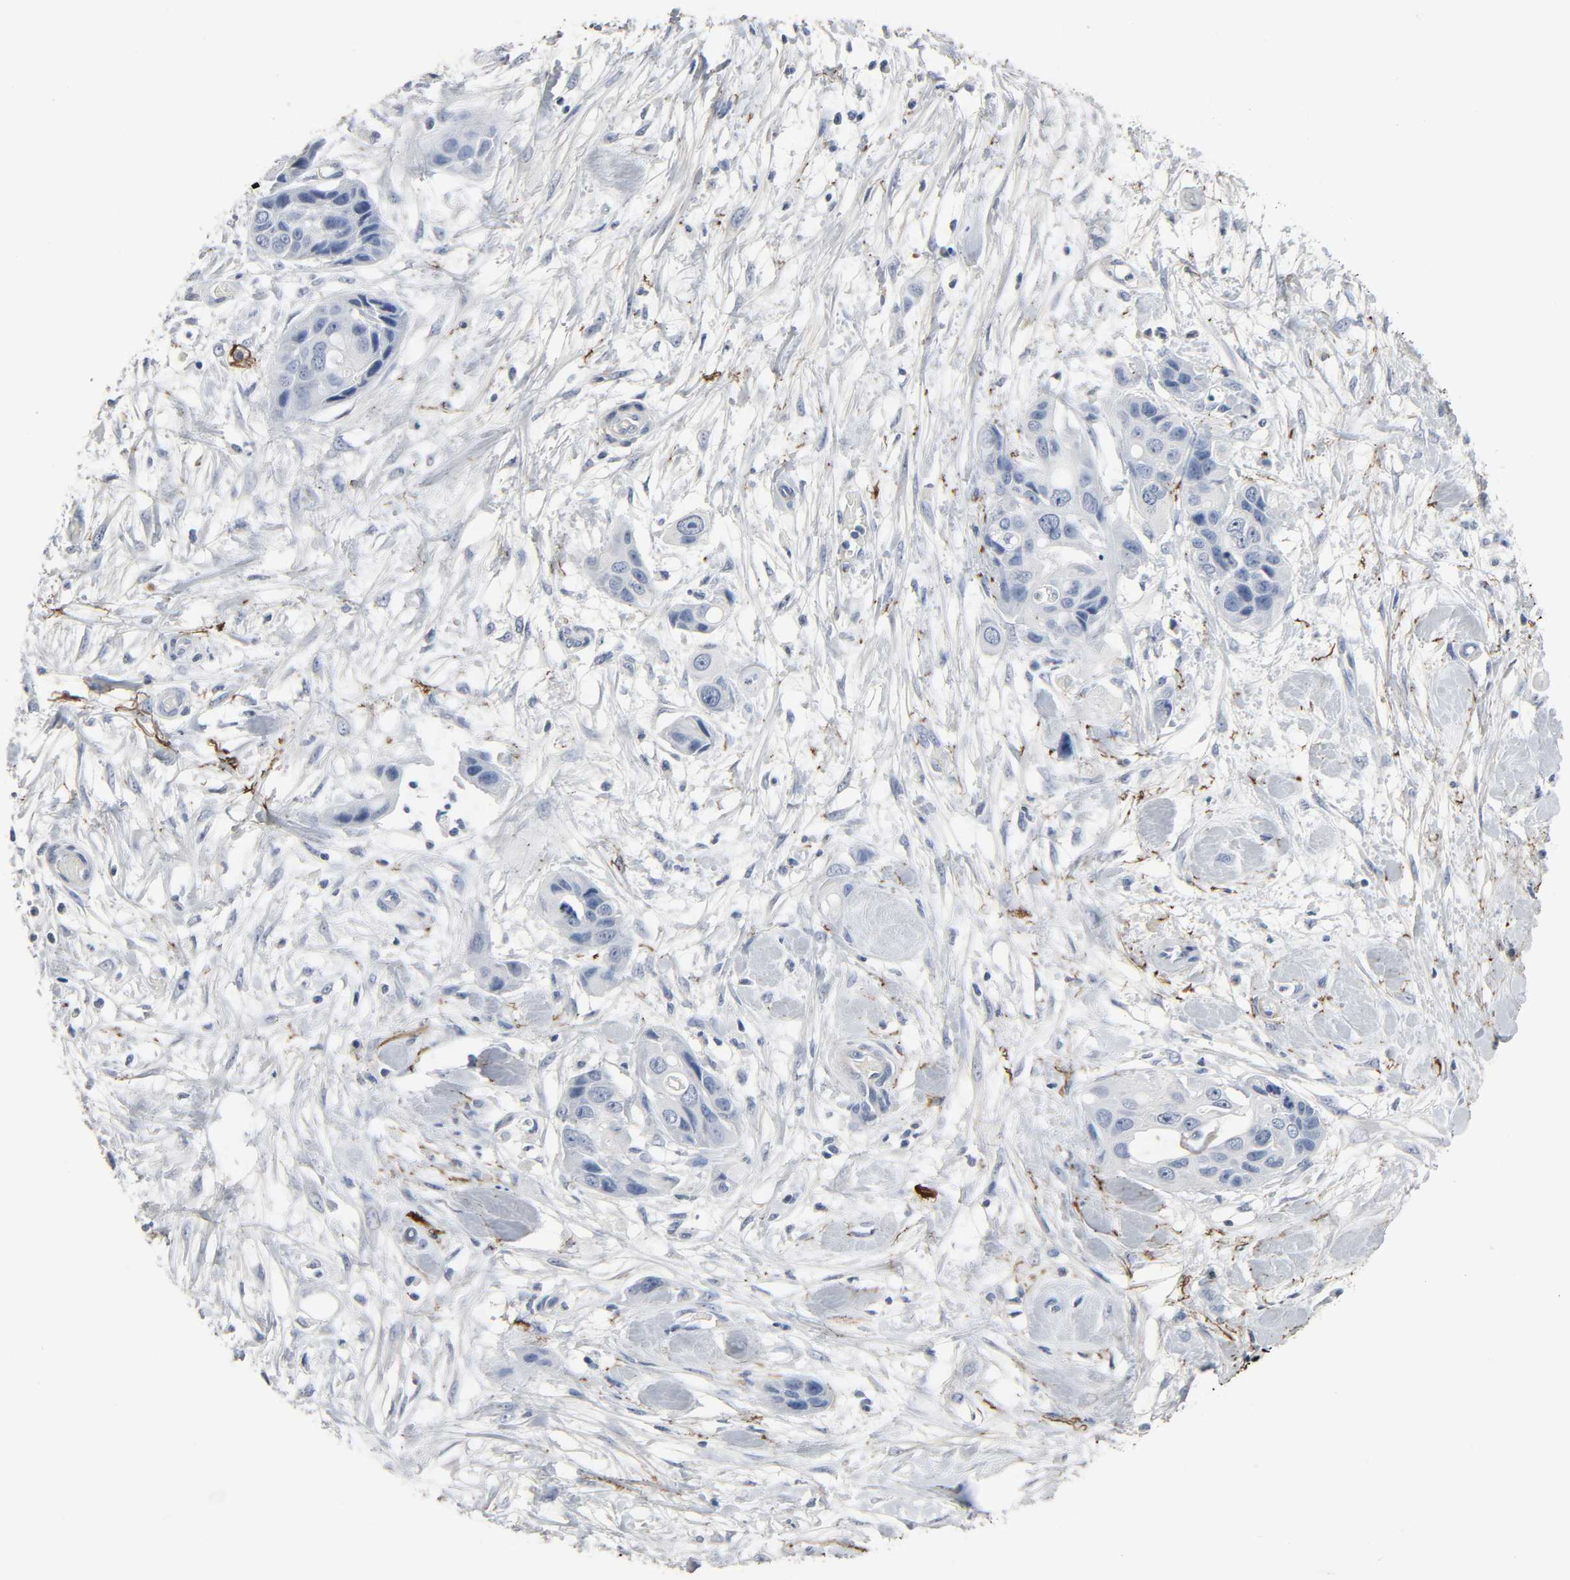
{"staining": {"intensity": "negative", "quantity": "none", "location": "none"}, "tissue": "pancreatic cancer", "cell_type": "Tumor cells", "image_type": "cancer", "snomed": [{"axis": "morphology", "description": "Adenocarcinoma, NOS"}, {"axis": "topography", "description": "Pancreas"}], "caption": "Tumor cells show no significant protein positivity in pancreatic cancer (adenocarcinoma).", "gene": "FBLN5", "patient": {"sex": "female", "age": 60}}